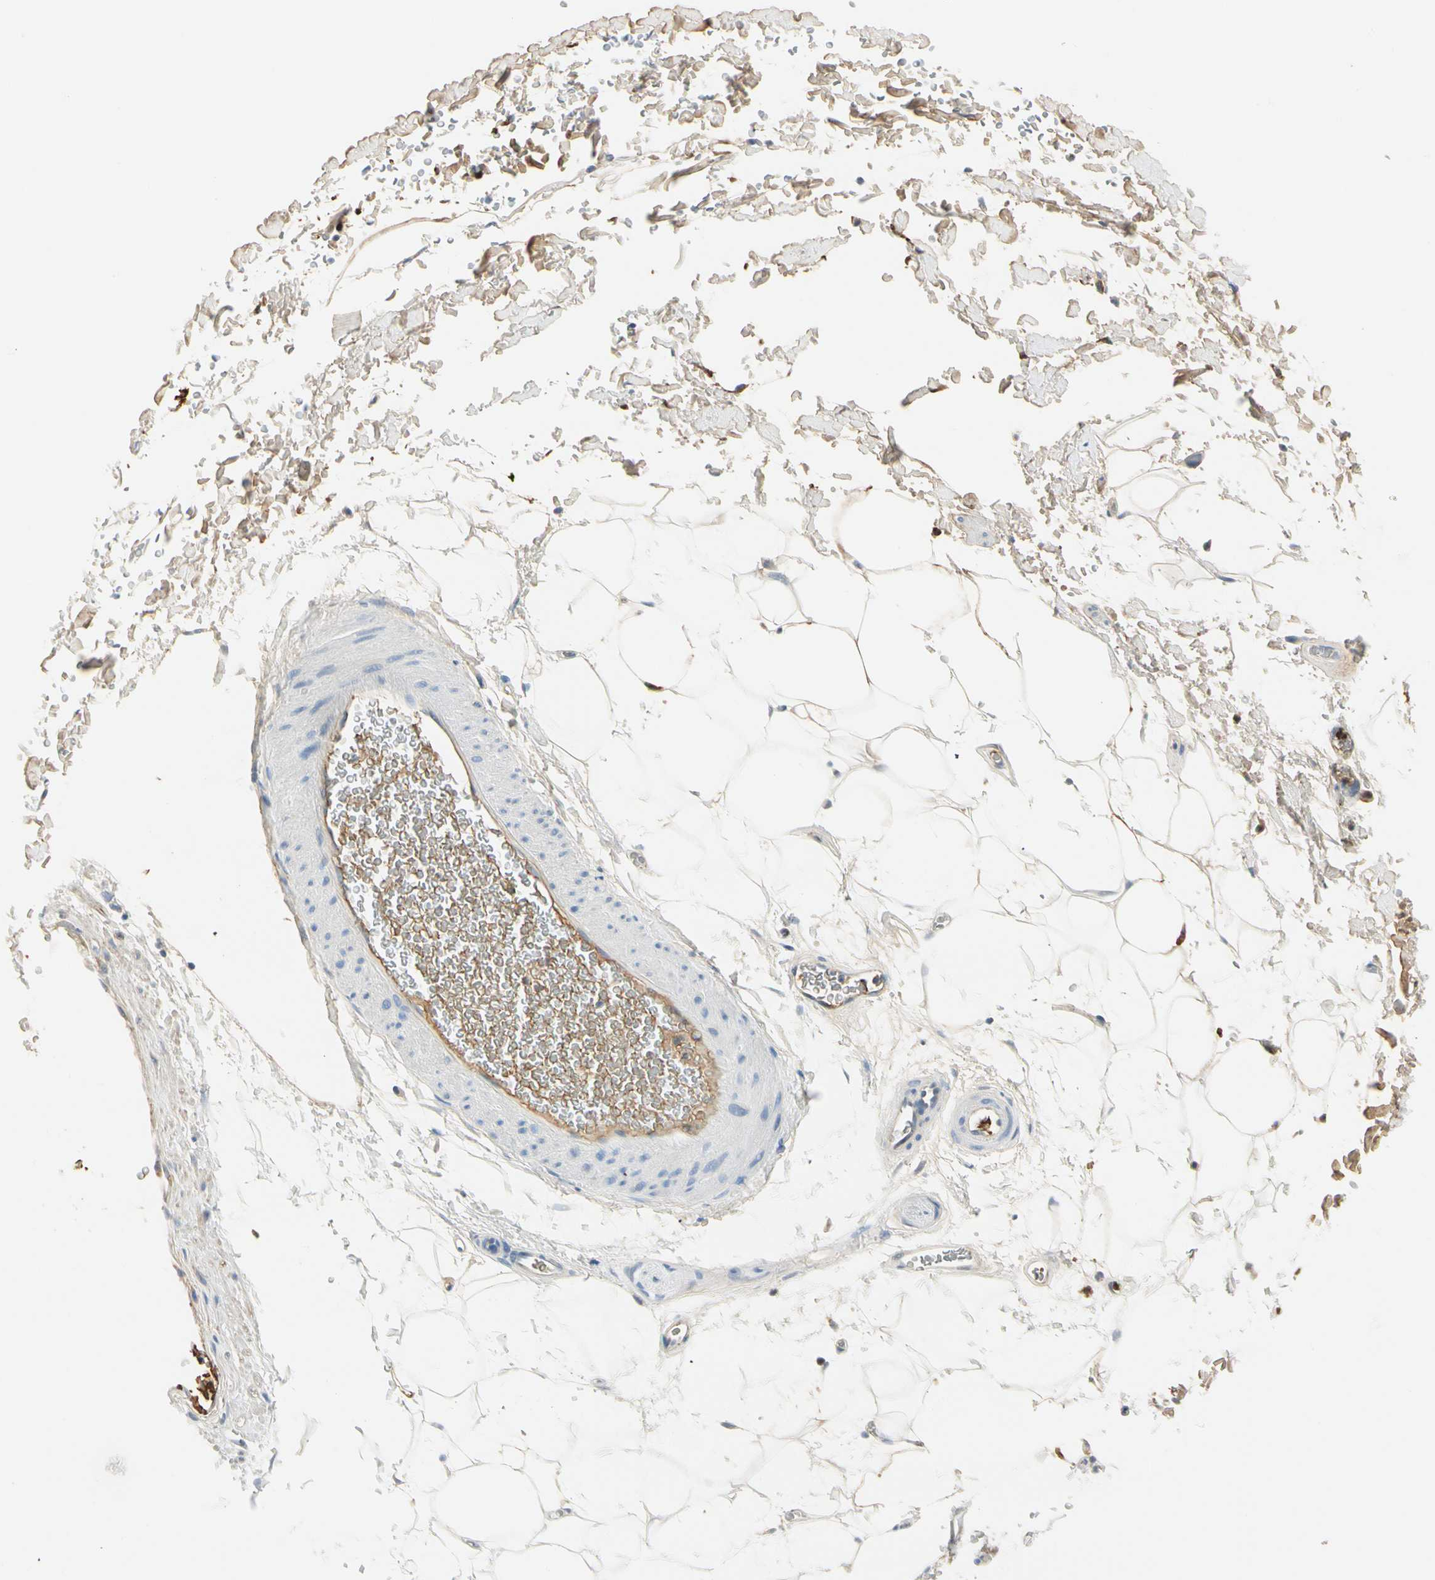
{"staining": {"intensity": "moderate", "quantity": ">75%", "location": "cytoplasmic/membranous"}, "tissue": "adipose tissue", "cell_type": "Adipocytes", "image_type": "normal", "snomed": [{"axis": "morphology", "description": "Normal tissue, NOS"}, {"axis": "topography", "description": "Soft tissue"}], "caption": "Unremarkable adipose tissue displays moderate cytoplasmic/membranous expression in approximately >75% of adipocytes, visualized by immunohistochemistry. (IHC, brightfield microscopy, high magnification).", "gene": "LAMB3", "patient": {"sex": "male", "age": 72}}